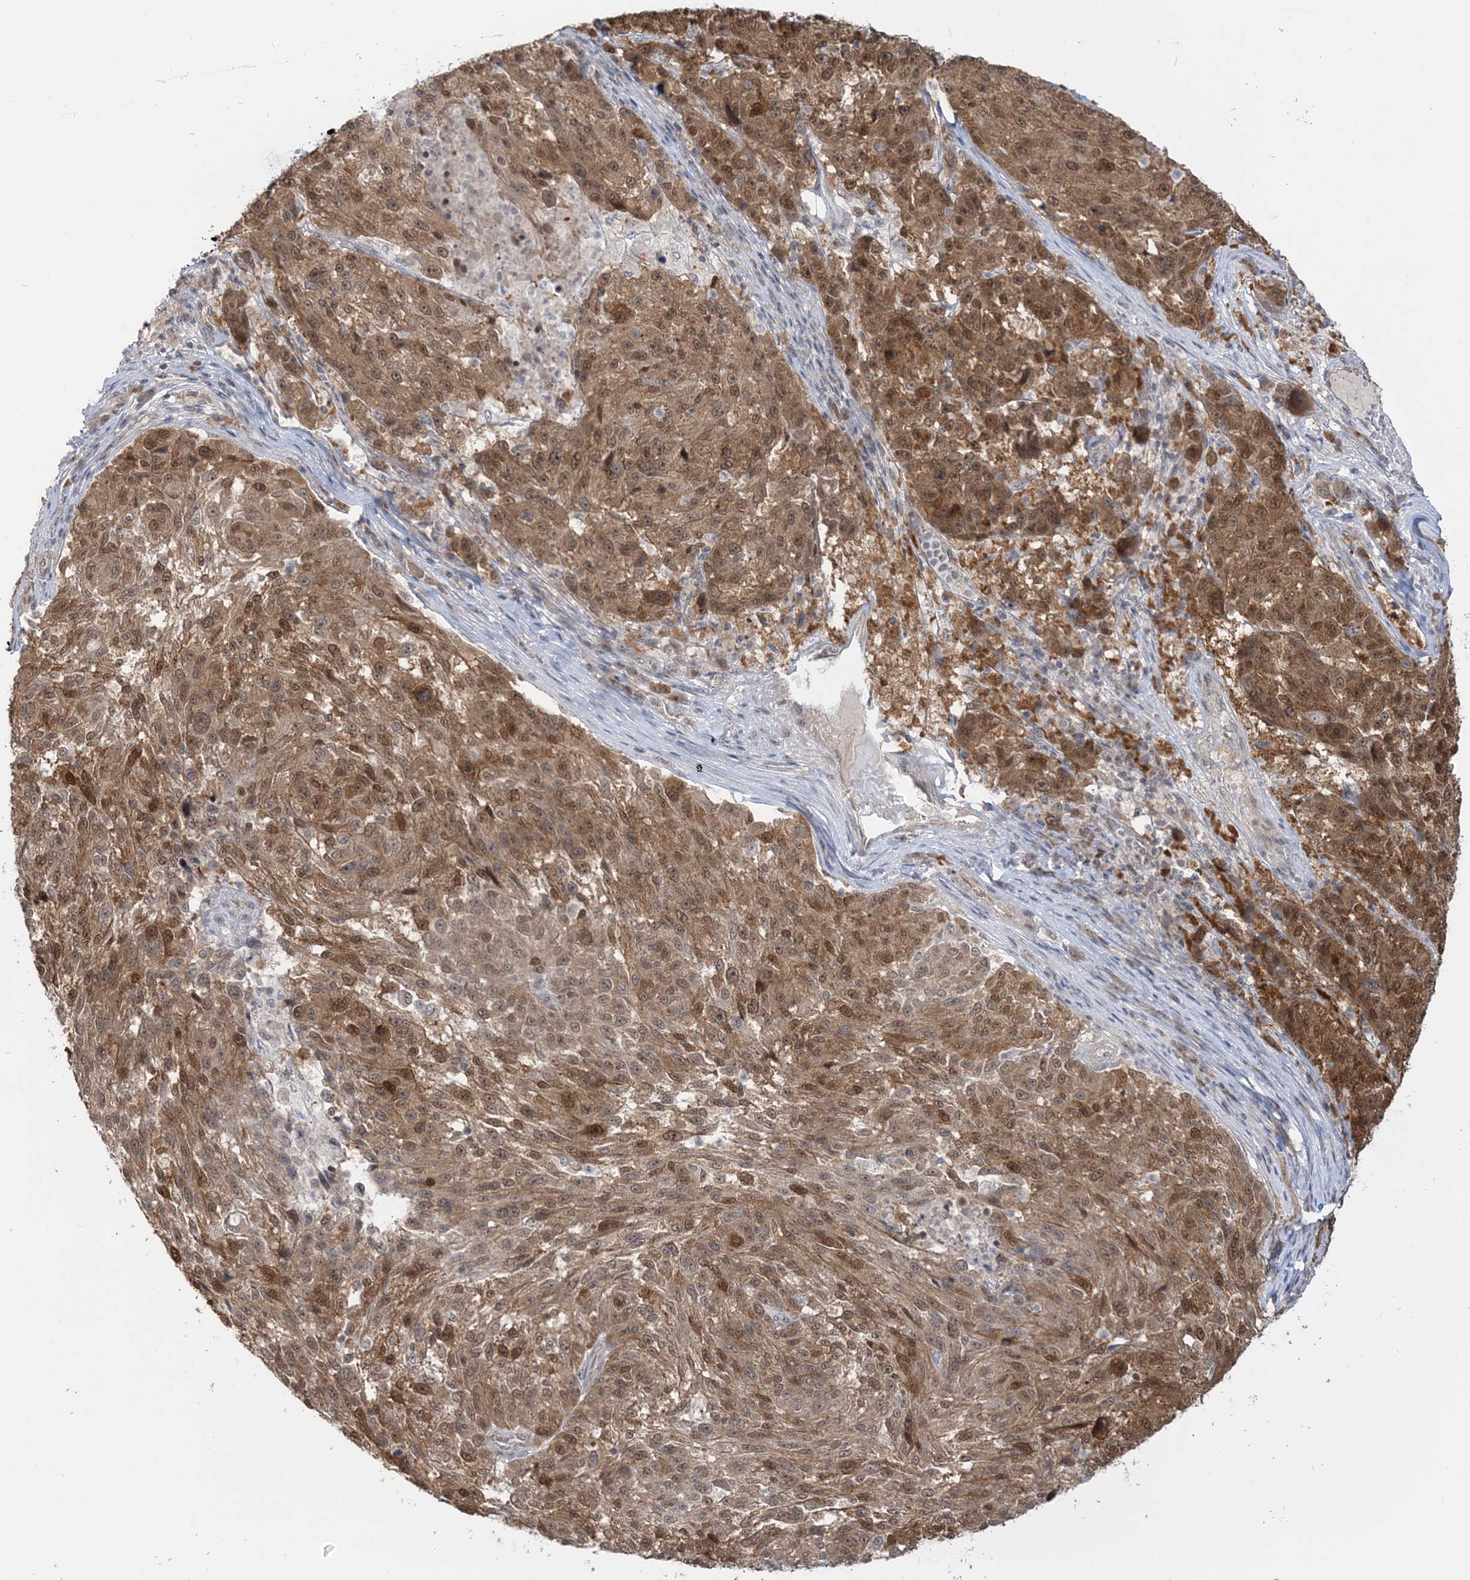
{"staining": {"intensity": "moderate", "quantity": ">75%", "location": "cytoplasmic/membranous,nuclear"}, "tissue": "melanoma", "cell_type": "Tumor cells", "image_type": "cancer", "snomed": [{"axis": "morphology", "description": "Malignant melanoma, NOS"}, {"axis": "topography", "description": "Skin"}], "caption": "Immunohistochemical staining of malignant melanoma reveals moderate cytoplasmic/membranous and nuclear protein expression in about >75% of tumor cells. Using DAB (brown) and hematoxylin (blue) stains, captured at high magnification using brightfield microscopy.", "gene": "ZFAND6", "patient": {"sex": "male", "age": 53}}